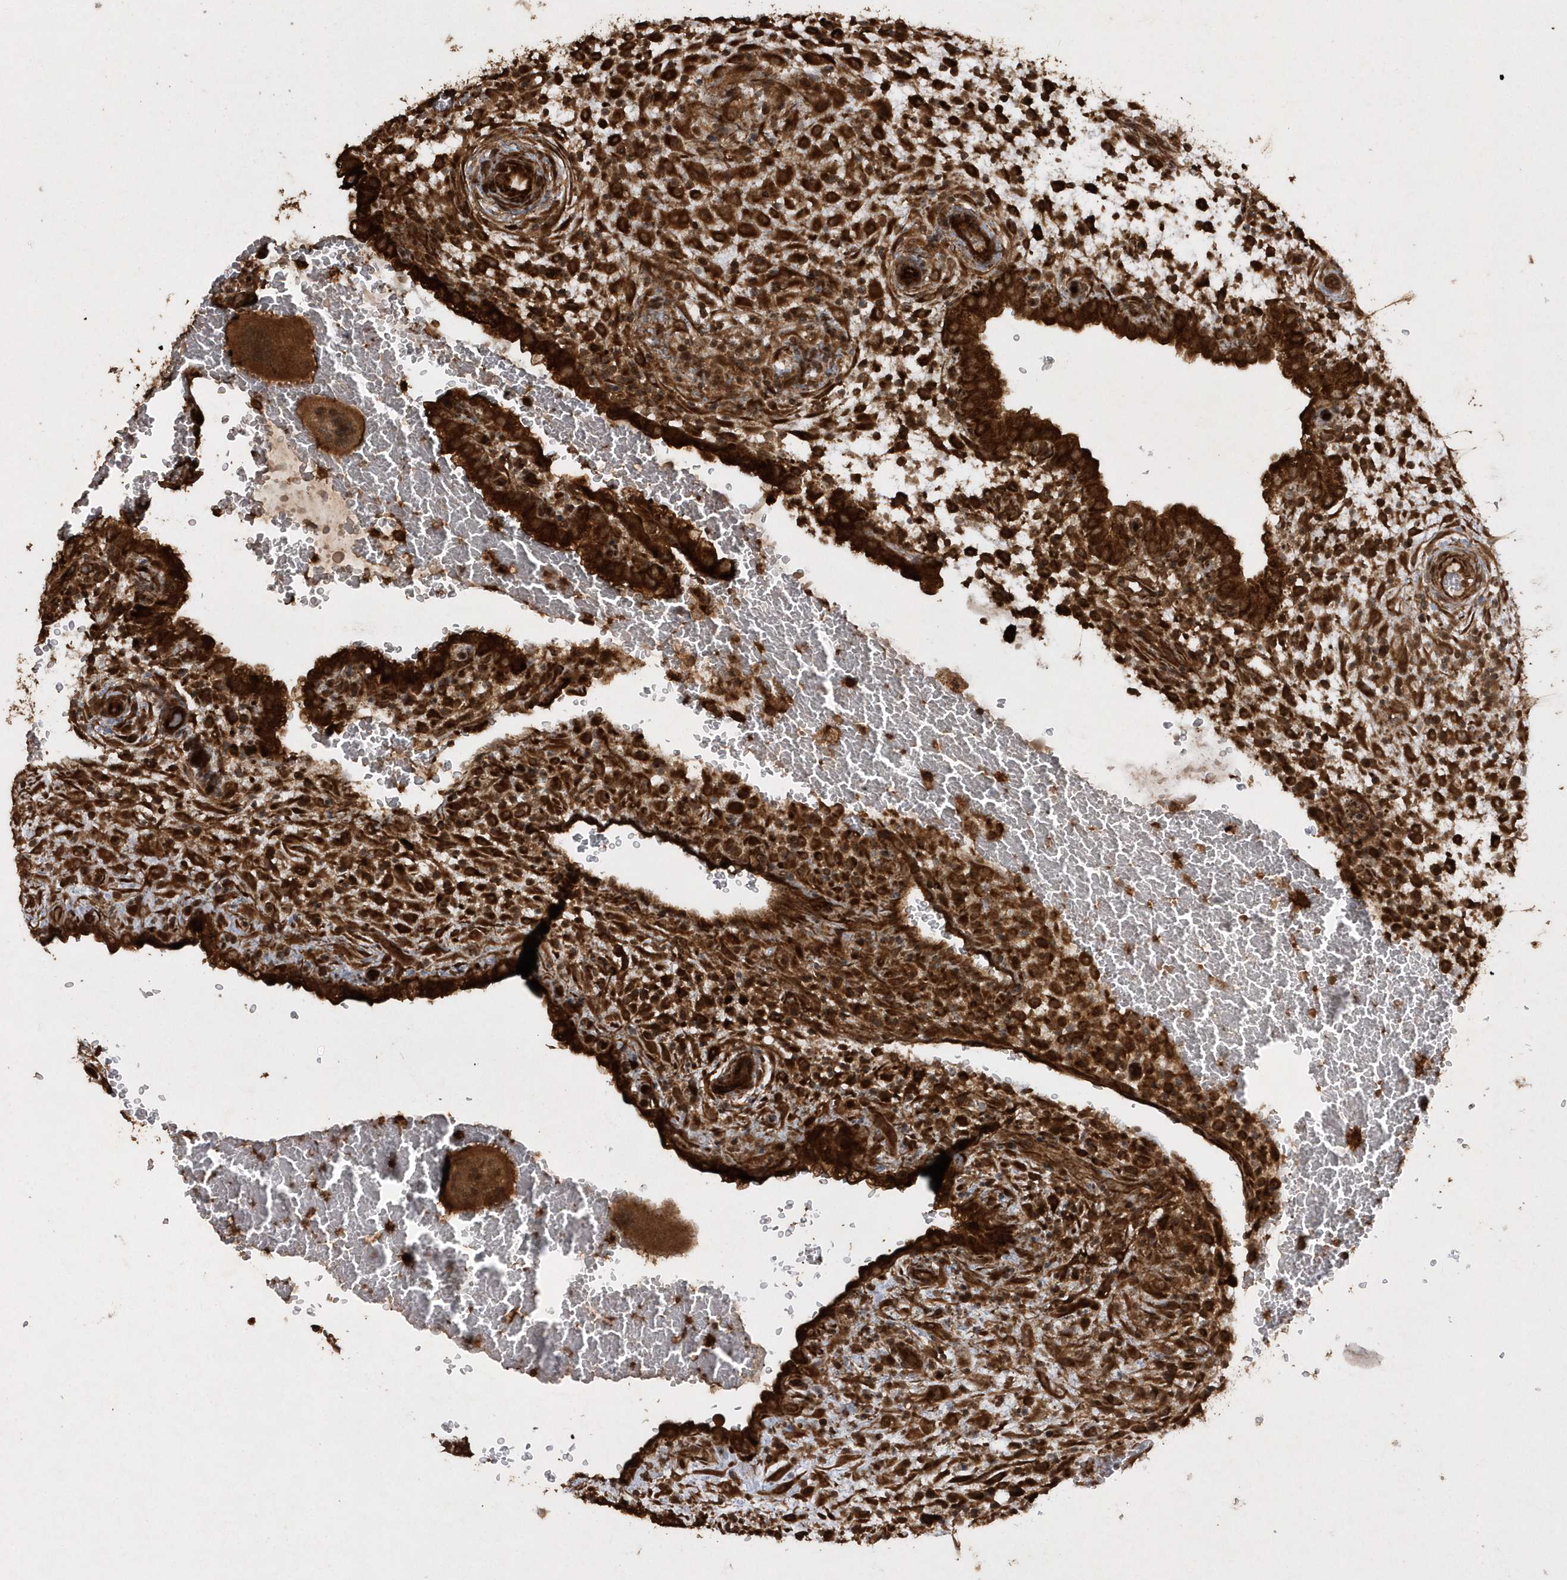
{"staining": {"intensity": "strong", "quantity": ">75%", "location": "cytoplasmic/membranous"}, "tissue": "placenta", "cell_type": "Decidual cells", "image_type": "normal", "snomed": [{"axis": "morphology", "description": "Normal tissue, NOS"}, {"axis": "topography", "description": "Placenta"}], "caption": "Placenta stained with immunohistochemistry demonstrates strong cytoplasmic/membranous staining in about >75% of decidual cells. (DAB (3,3'-diaminobenzidine) IHC, brown staining for protein, blue staining for nuclei).", "gene": "AVPI1", "patient": {"sex": "female", "age": 35}}